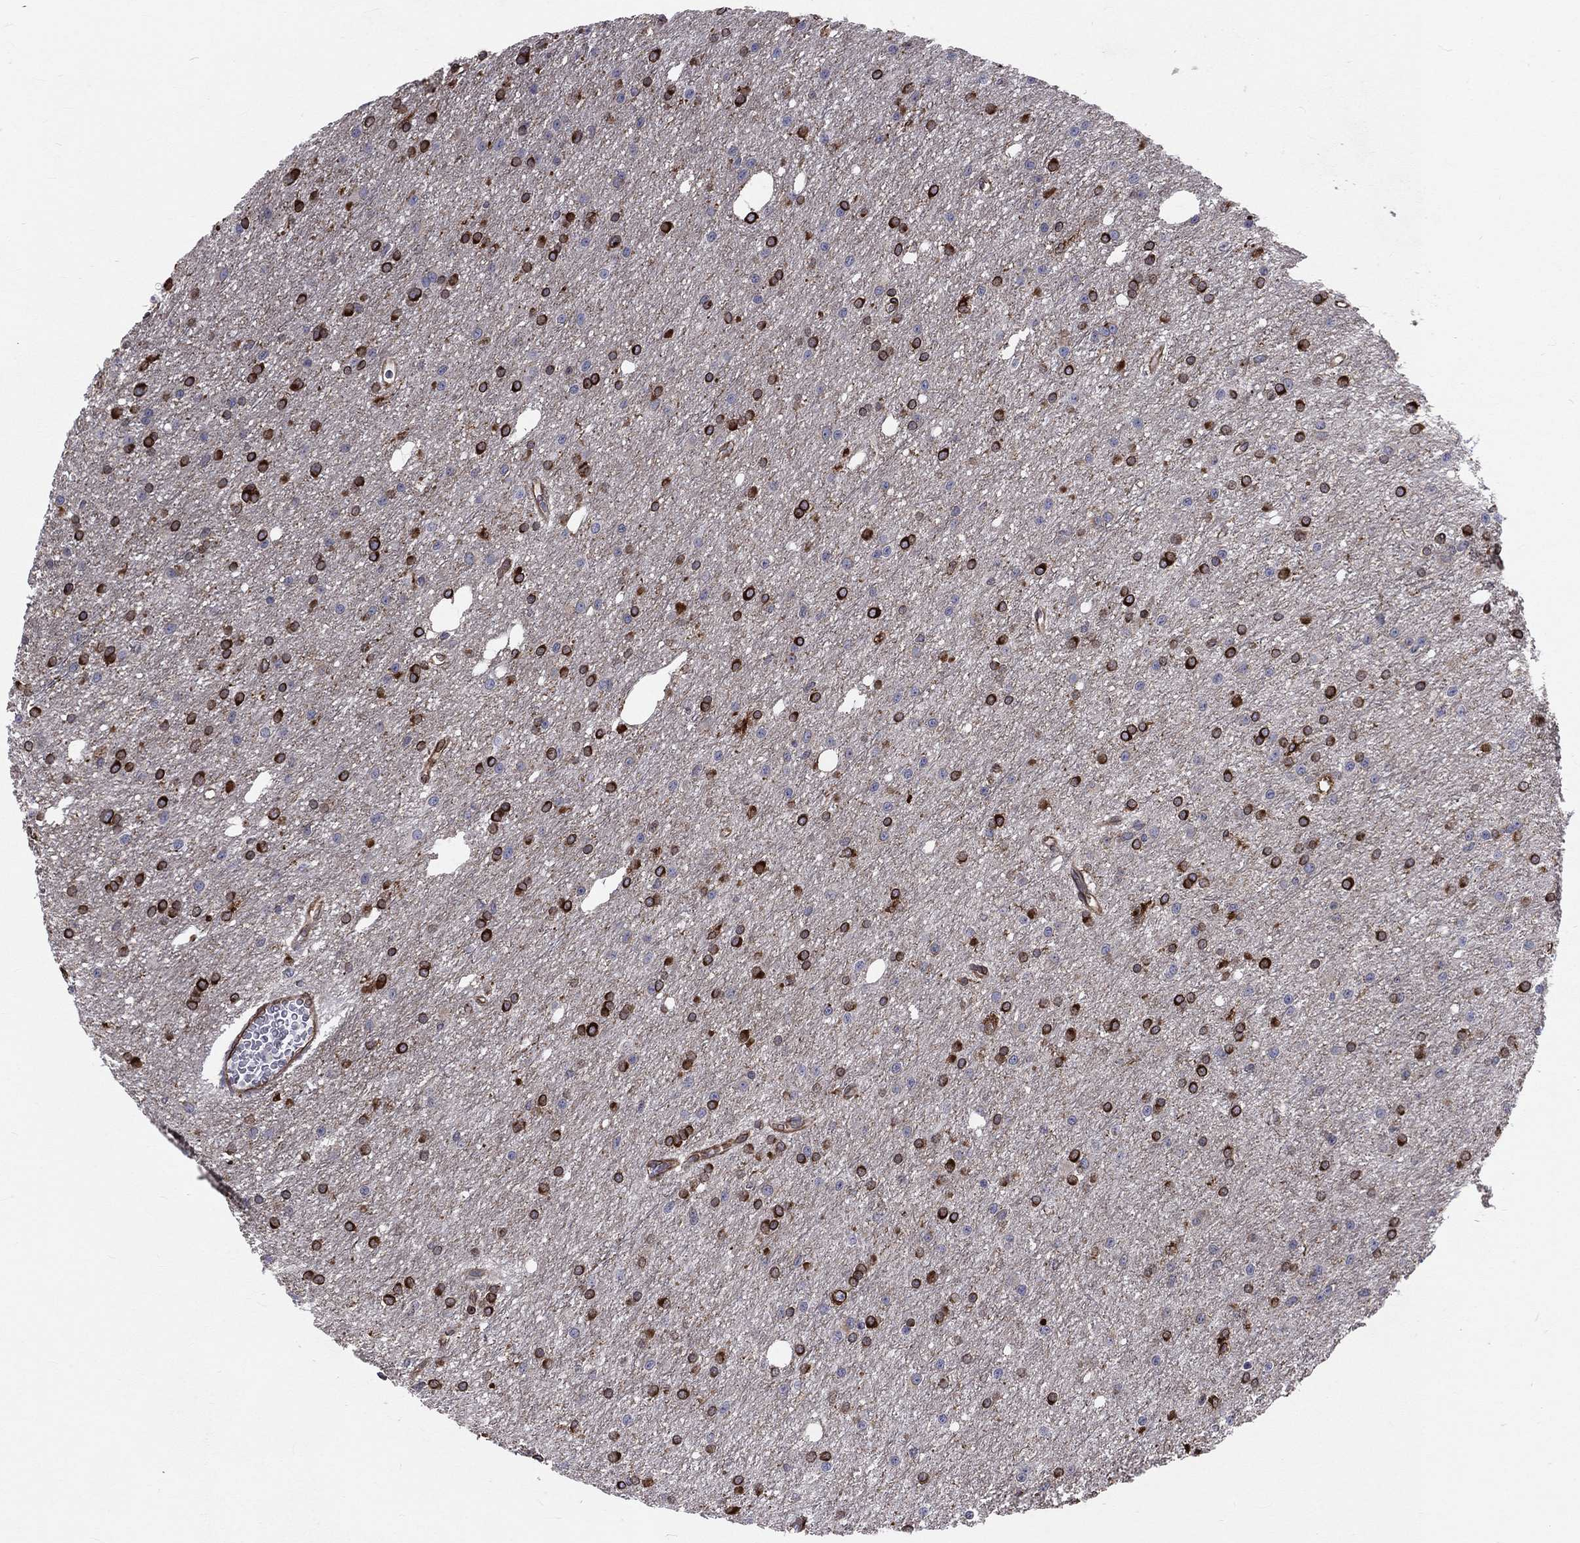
{"staining": {"intensity": "strong", "quantity": "25%-75%", "location": "cytoplasmic/membranous"}, "tissue": "glioma", "cell_type": "Tumor cells", "image_type": "cancer", "snomed": [{"axis": "morphology", "description": "Glioma, malignant, Low grade"}, {"axis": "topography", "description": "Brain"}], "caption": "Protein staining displays strong cytoplasmic/membranous staining in about 25%-75% of tumor cells in glioma. Using DAB (3,3'-diaminobenzidine) (brown) and hematoxylin (blue) stains, captured at high magnification using brightfield microscopy.", "gene": "PGRMC1", "patient": {"sex": "male", "age": 27}}